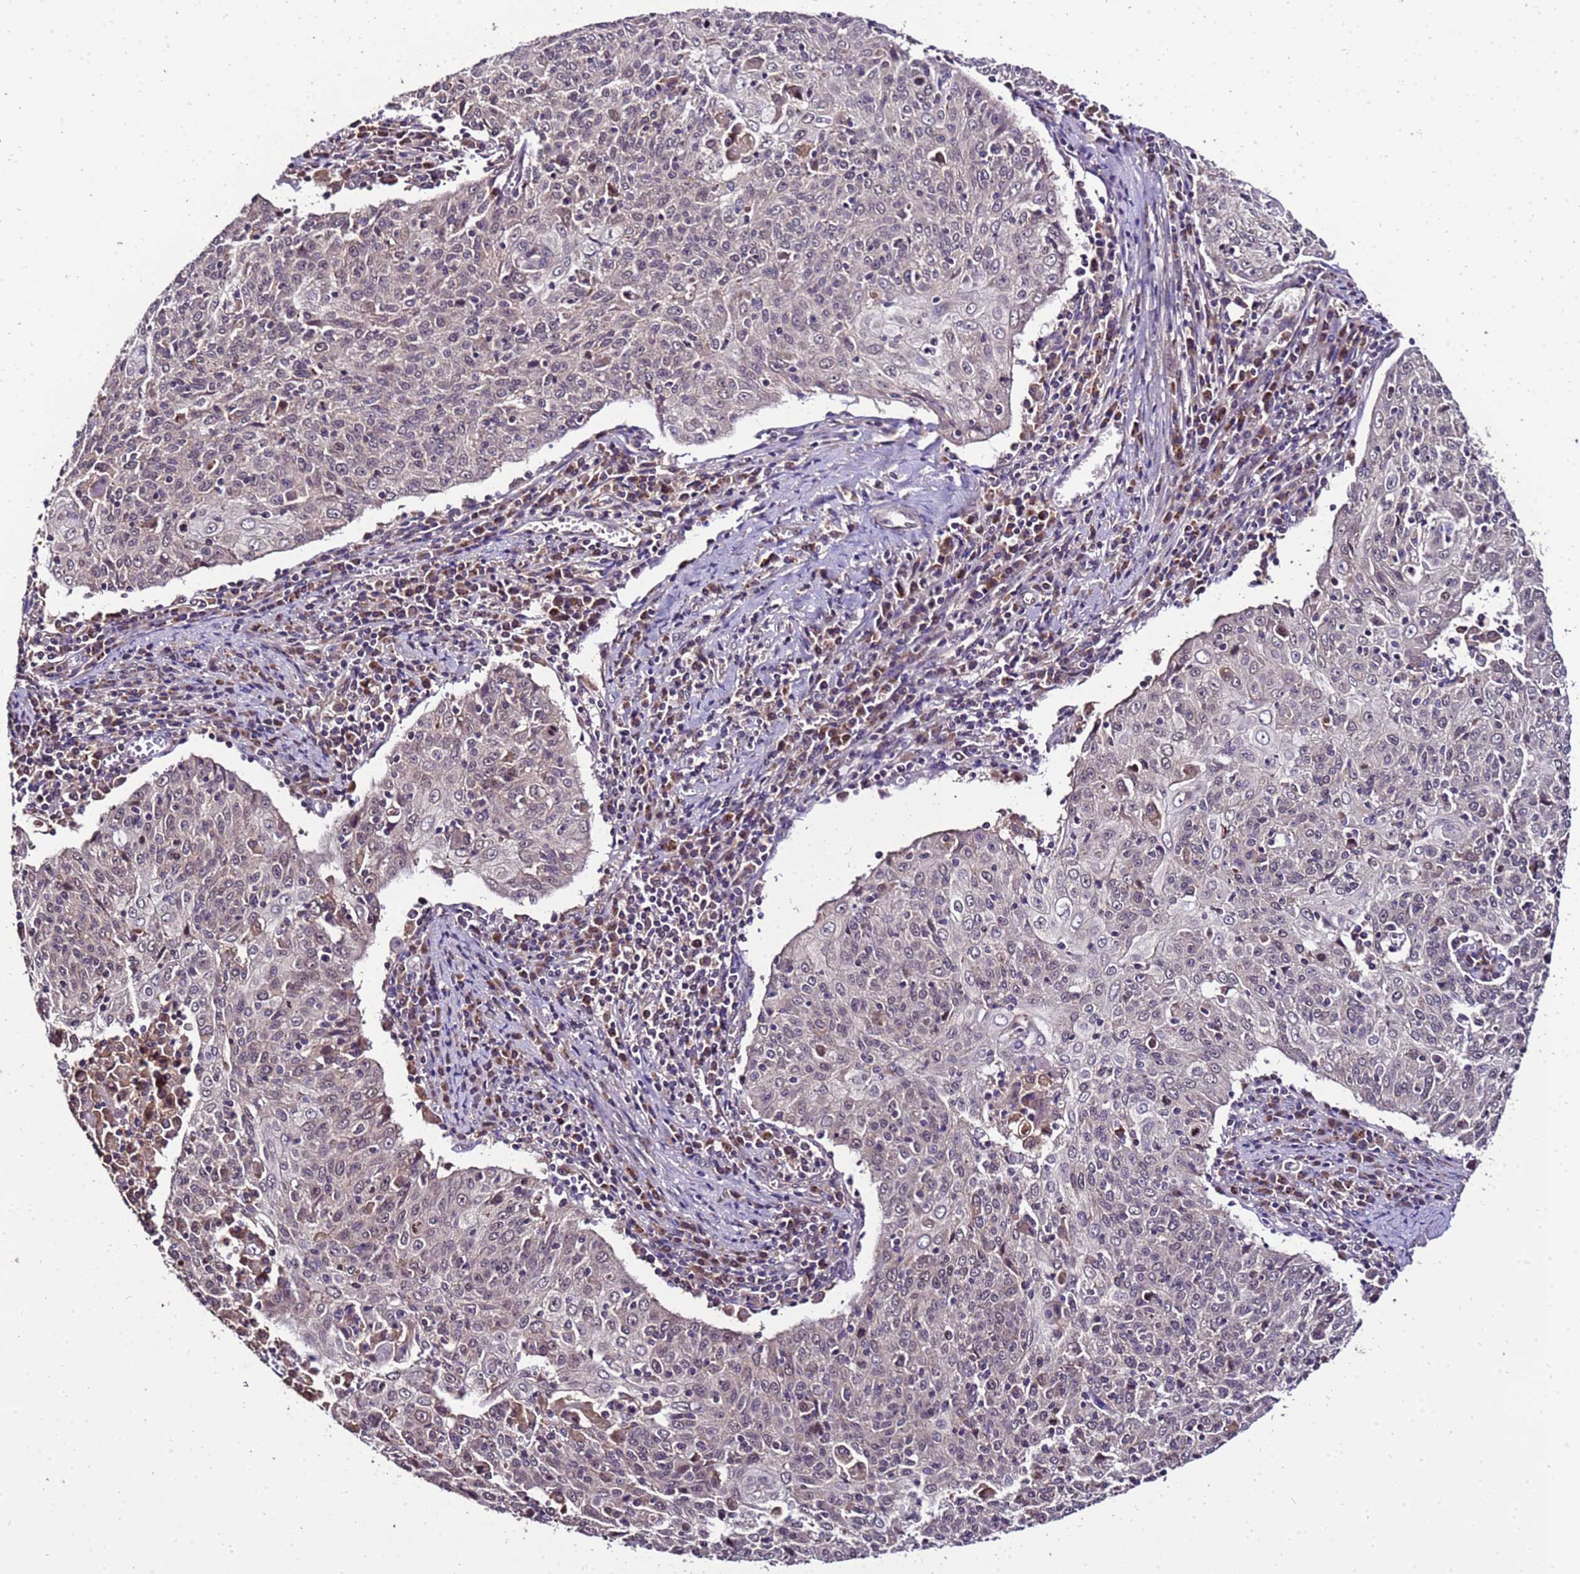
{"staining": {"intensity": "weak", "quantity": "<25%", "location": "cytoplasmic/membranous"}, "tissue": "cervical cancer", "cell_type": "Tumor cells", "image_type": "cancer", "snomed": [{"axis": "morphology", "description": "Squamous cell carcinoma, NOS"}, {"axis": "topography", "description": "Cervix"}], "caption": "Squamous cell carcinoma (cervical) stained for a protein using IHC reveals no staining tumor cells.", "gene": "ZNF329", "patient": {"sex": "female", "age": 48}}